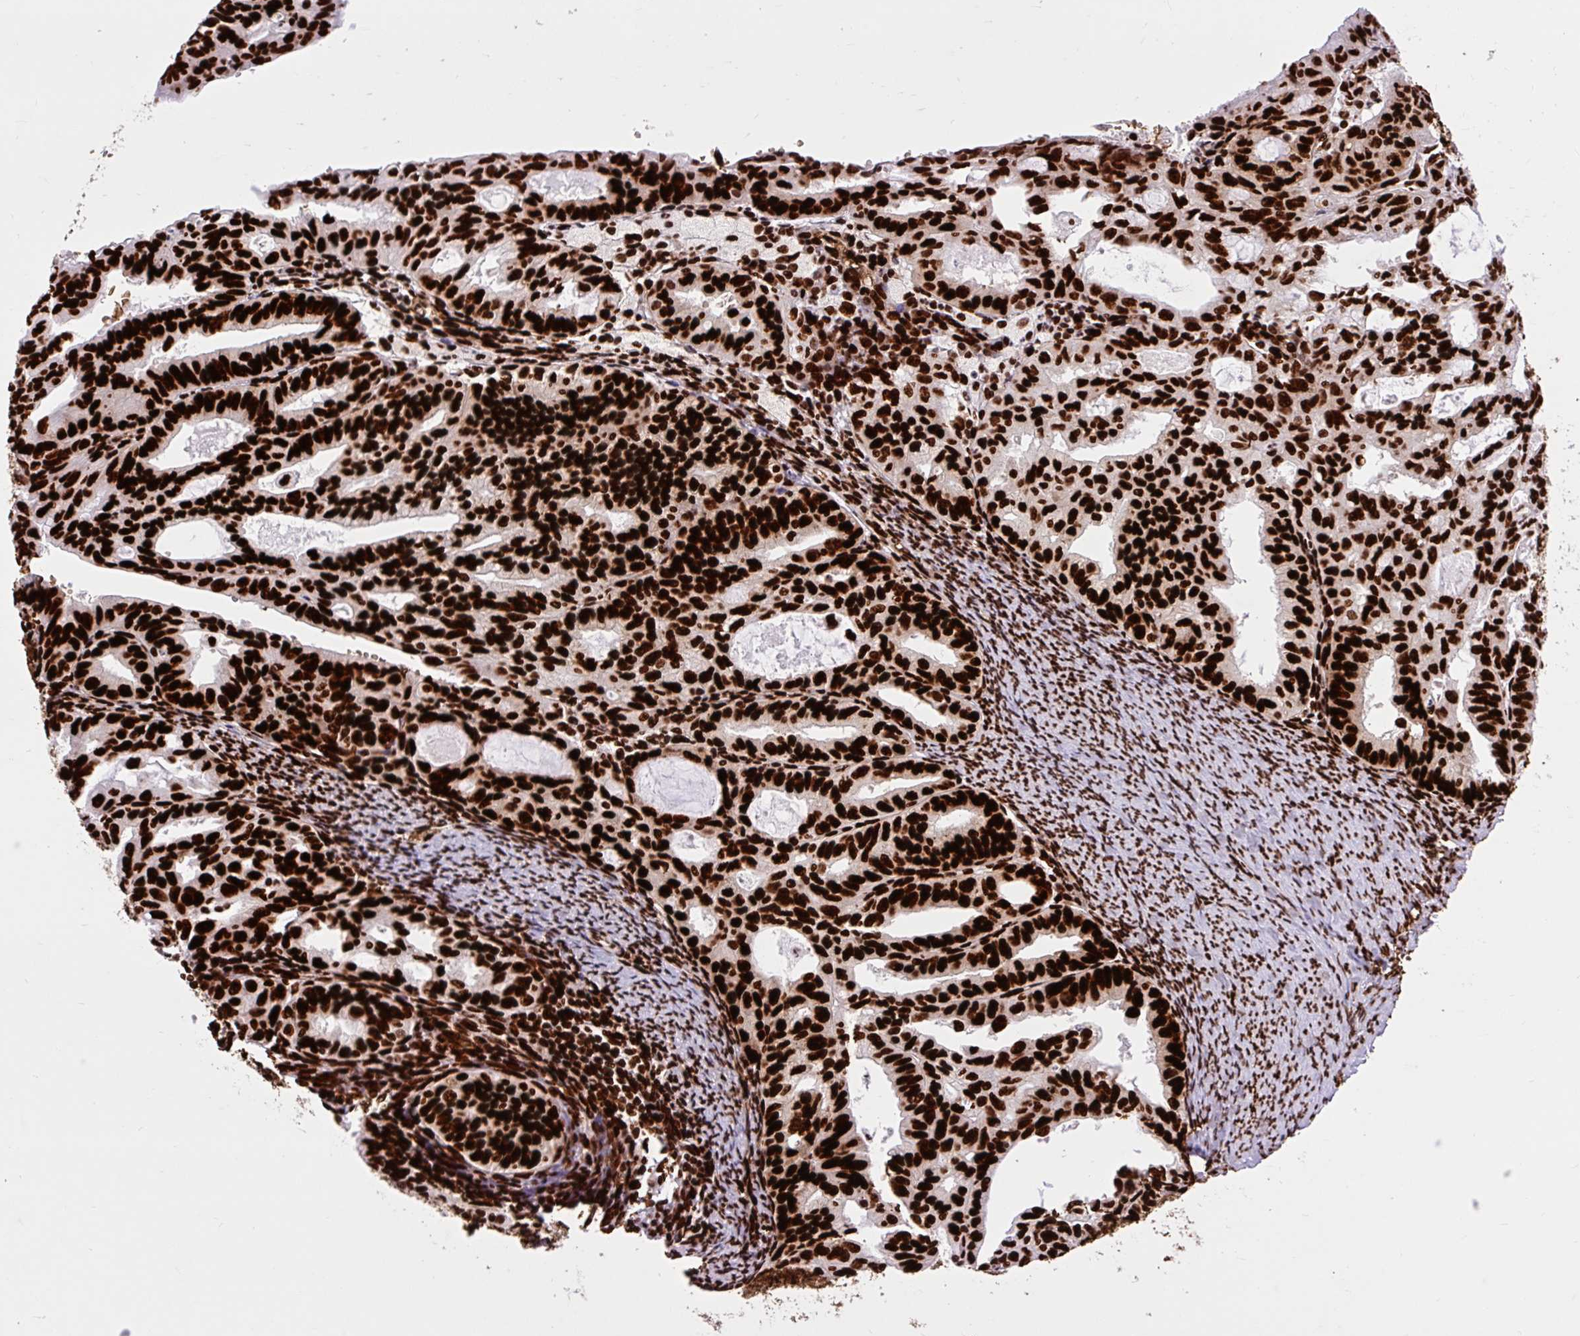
{"staining": {"intensity": "strong", "quantity": ">75%", "location": "nuclear"}, "tissue": "endometrial cancer", "cell_type": "Tumor cells", "image_type": "cancer", "snomed": [{"axis": "morphology", "description": "Adenocarcinoma, NOS"}, {"axis": "topography", "description": "Endometrium"}], "caption": "Brown immunohistochemical staining in adenocarcinoma (endometrial) exhibits strong nuclear positivity in approximately >75% of tumor cells. (DAB (3,3'-diaminobenzidine) = brown stain, brightfield microscopy at high magnification).", "gene": "FUS", "patient": {"sex": "female", "age": 70}}